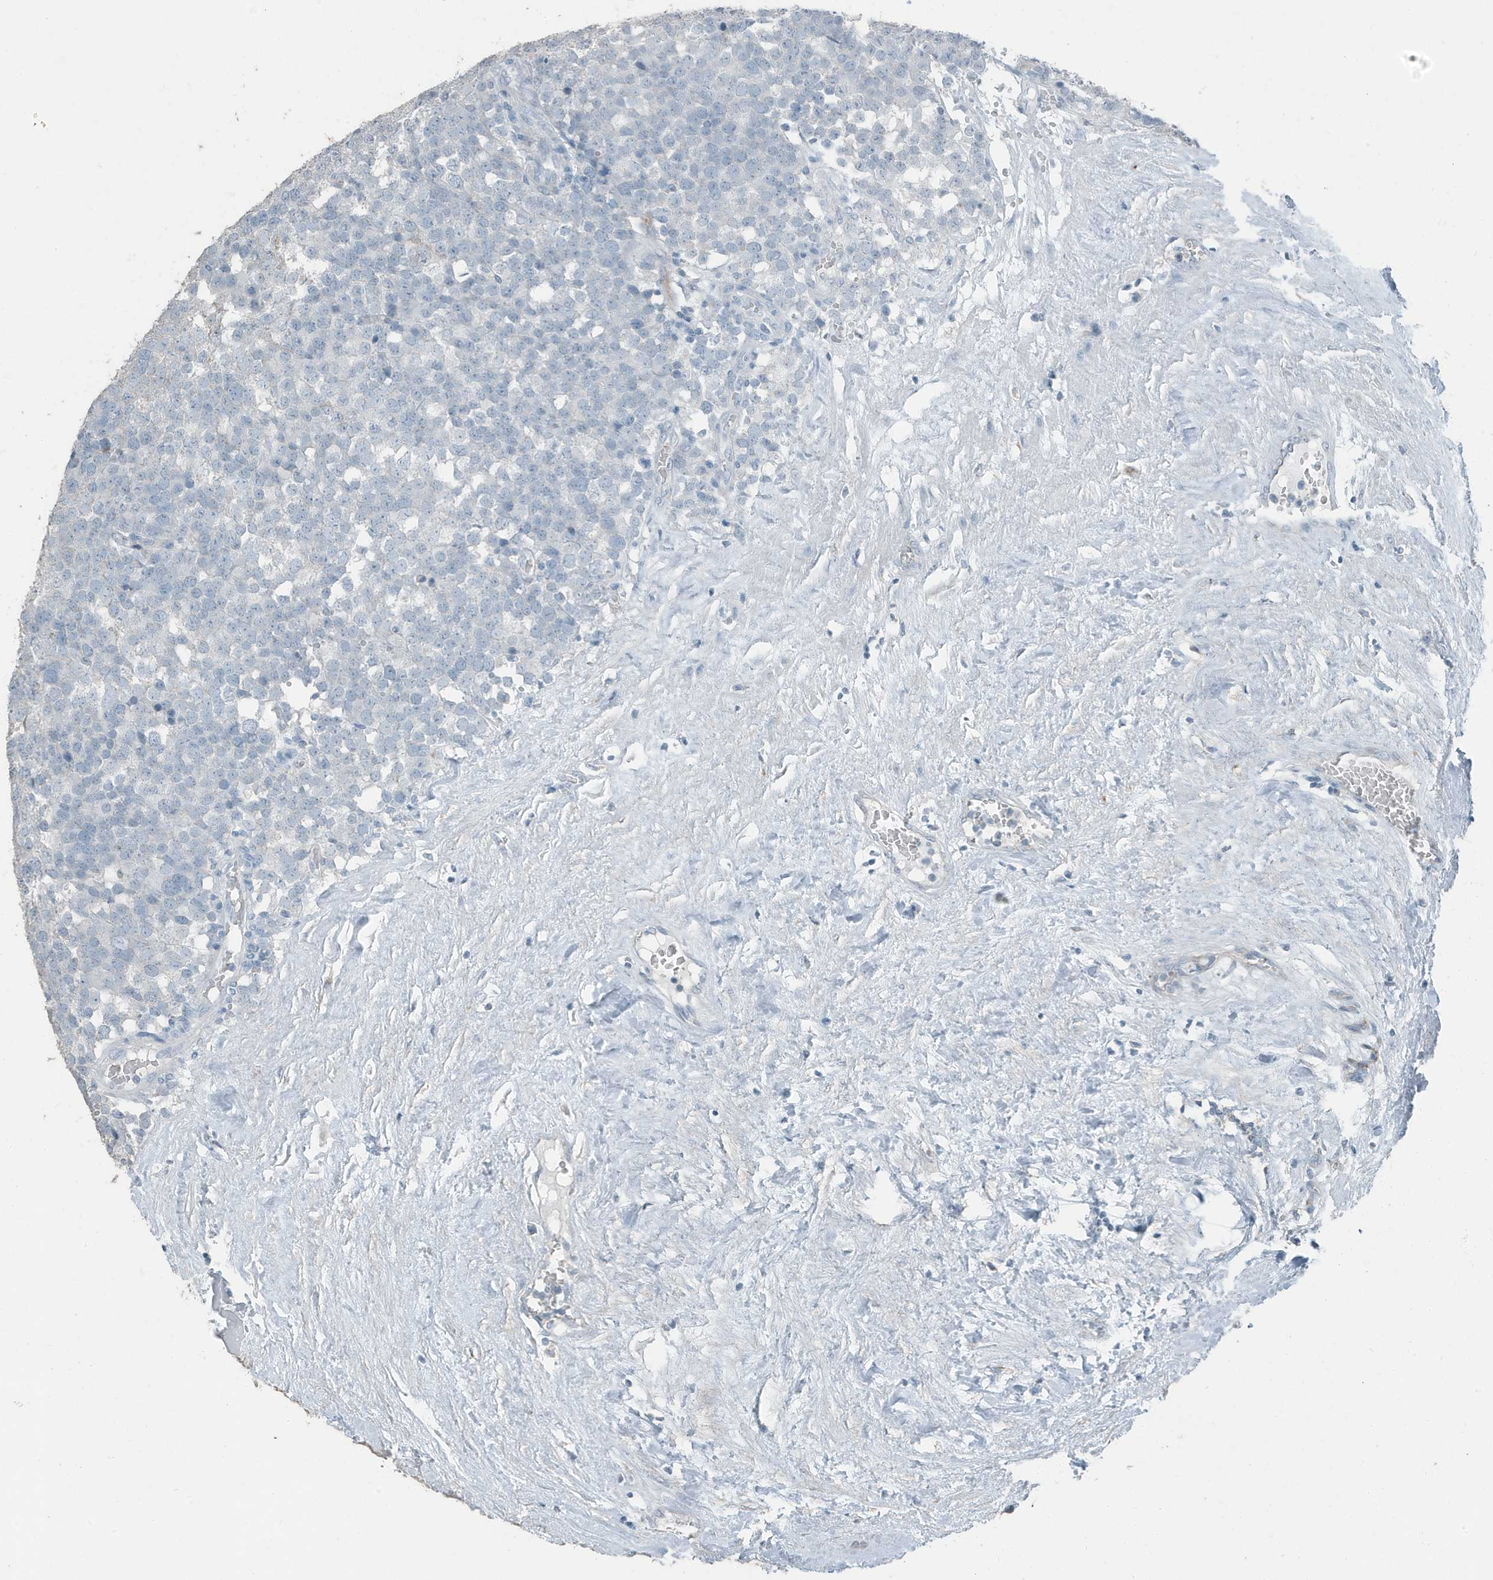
{"staining": {"intensity": "negative", "quantity": "none", "location": "none"}, "tissue": "testis cancer", "cell_type": "Tumor cells", "image_type": "cancer", "snomed": [{"axis": "morphology", "description": "Seminoma, NOS"}, {"axis": "topography", "description": "Testis"}], "caption": "Photomicrograph shows no protein positivity in tumor cells of testis cancer tissue.", "gene": "FAM162A", "patient": {"sex": "male", "age": 71}}